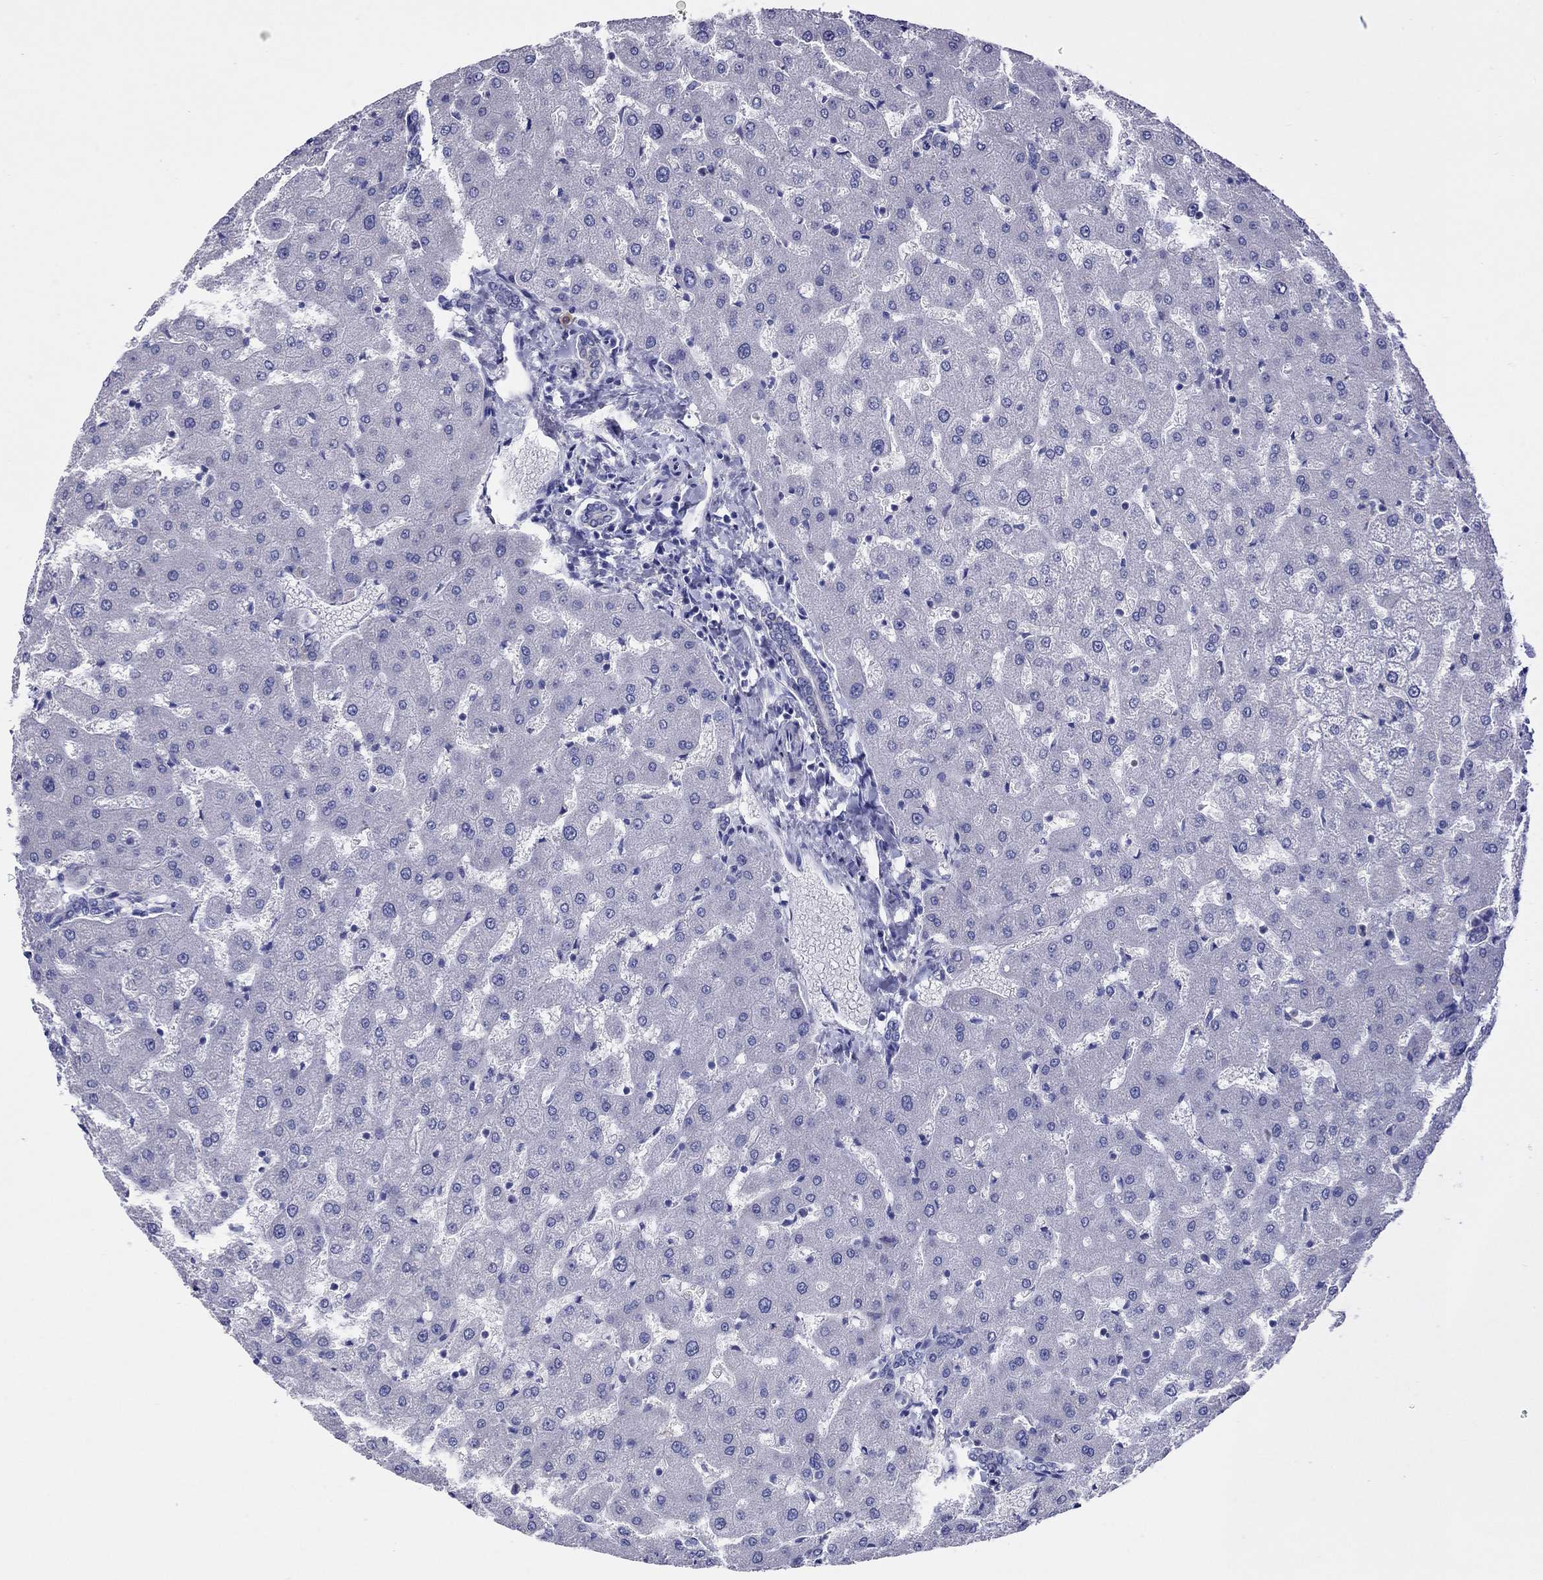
{"staining": {"intensity": "negative", "quantity": "none", "location": "none"}, "tissue": "liver", "cell_type": "Cholangiocytes", "image_type": "normal", "snomed": [{"axis": "morphology", "description": "Normal tissue, NOS"}, {"axis": "topography", "description": "Liver"}], "caption": "IHC micrograph of benign liver: liver stained with DAB (3,3'-diaminobenzidine) shows no significant protein expression in cholangiocytes. (DAB immunohistochemistry with hematoxylin counter stain).", "gene": "ALOX15B", "patient": {"sex": "female", "age": 50}}